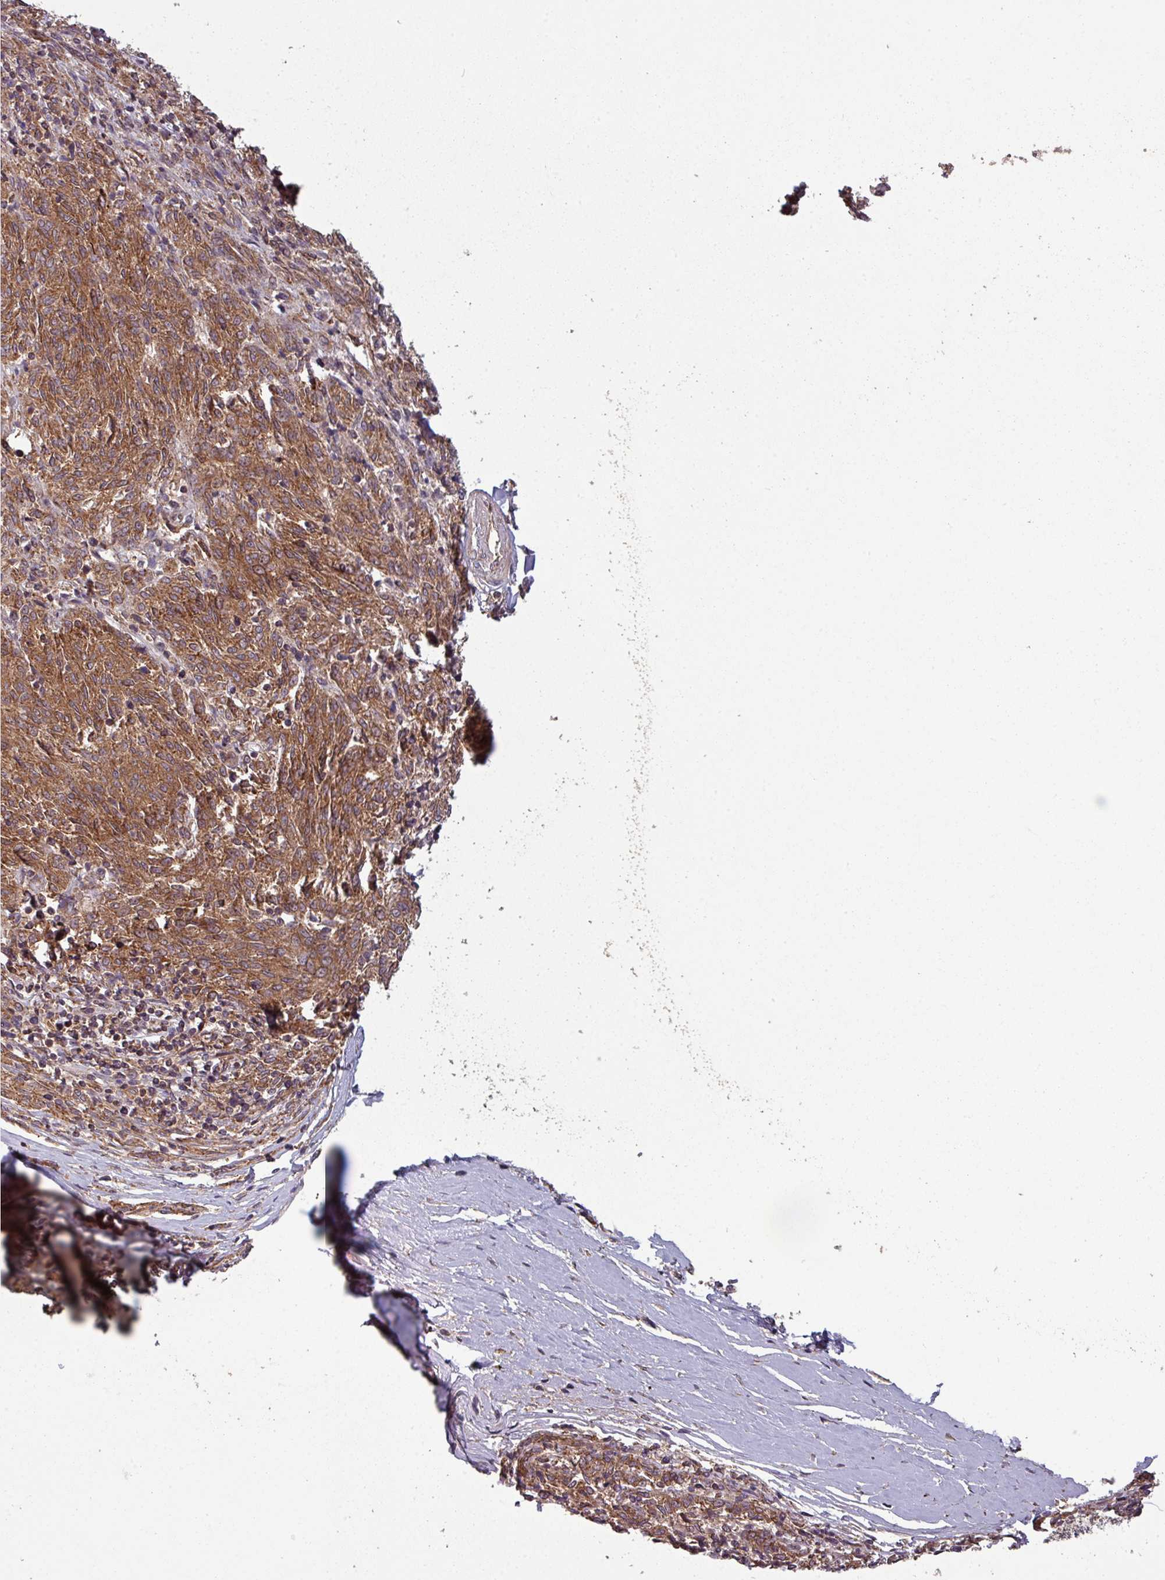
{"staining": {"intensity": "strong", "quantity": ">75%", "location": "cytoplasmic/membranous"}, "tissue": "melanoma", "cell_type": "Tumor cells", "image_type": "cancer", "snomed": [{"axis": "morphology", "description": "Malignant melanoma, NOS"}, {"axis": "topography", "description": "Skin"}], "caption": "There is high levels of strong cytoplasmic/membranous positivity in tumor cells of melanoma, as demonstrated by immunohistochemical staining (brown color).", "gene": "GSKIP", "patient": {"sex": "female", "age": 72}}